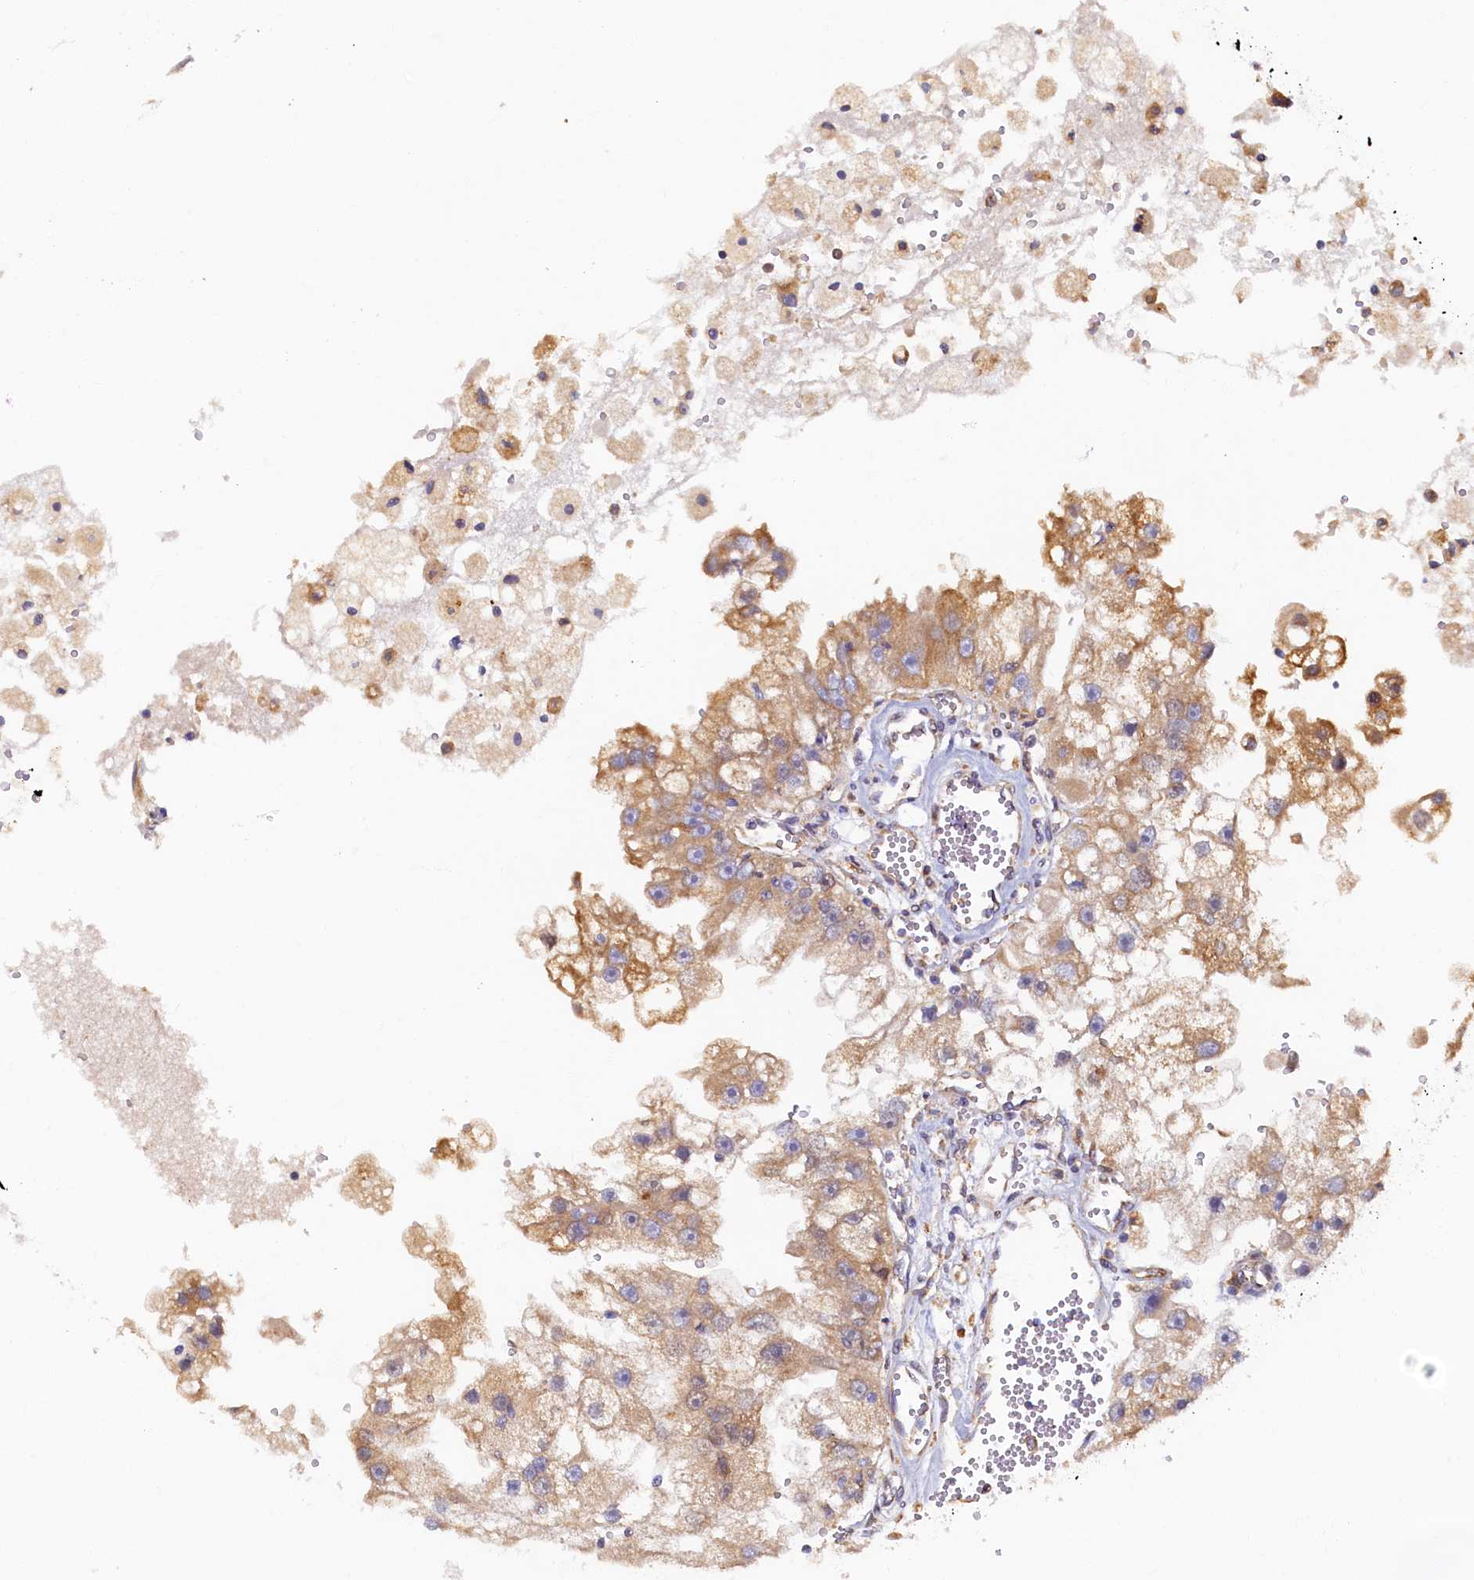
{"staining": {"intensity": "moderate", "quantity": "<25%", "location": "cytoplasmic/membranous"}, "tissue": "renal cancer", "cell_type": "Tumor cells", "image_type": "cancer", "snomed": [{"axis": "morphology", "description": "Adenocarcinoma, NOS"}, {"axis": "topography", "description": "Kidney"}], "caption": "Adenocarcinoma (renal) stained for a protein (brown) reveals moderate cytoplasmic/membranous positive positivity in about <25% of tumor cells.", "gene": "STX12", "patient": {"sex": "male", "age": 63}}